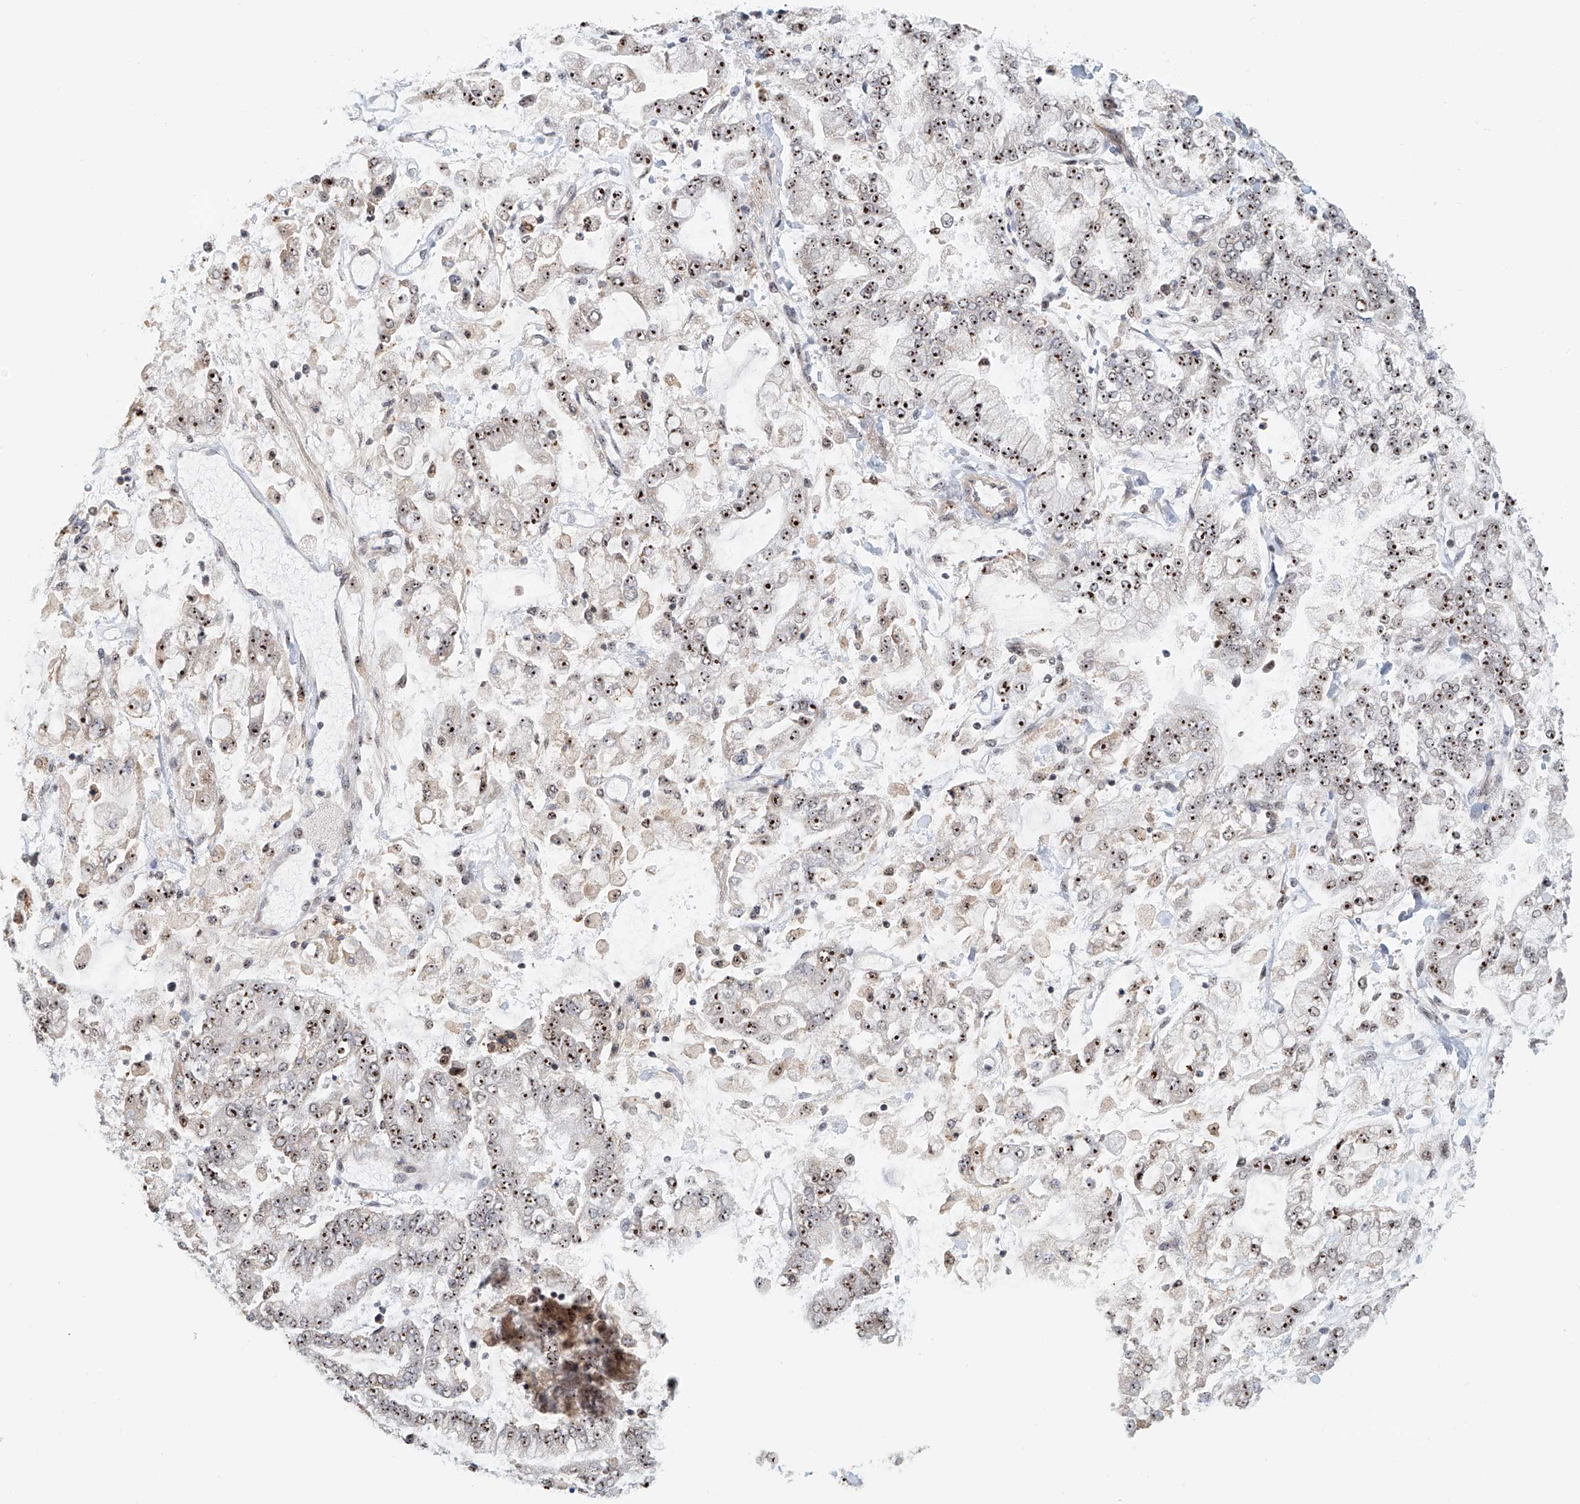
{"staining": {"intensity": "strong", "quantity": ">75%", "location": "nuclear"}, "tissue": "stomach cancer", "cell_type": "Tumor cells", "image_type": "cancer", "snomed": [{"axis": "morphology", "description": "Normal tissue, NOS"}, {"axis": "morphology", "description": "Adenocarcinoma, NOS"}, {"axis": "topography", "description": "Stomach, upper"}, {"axis": "topography", "description": "Stomach"}], "caption": "A high amount of strong nuclear positivity is seen in approximately >75% of tumor cells in stomach cancer (adenocarcinoma) tissue.", "gene": "PRUNE2", "patient": {"sex": "male", "age": 76}}